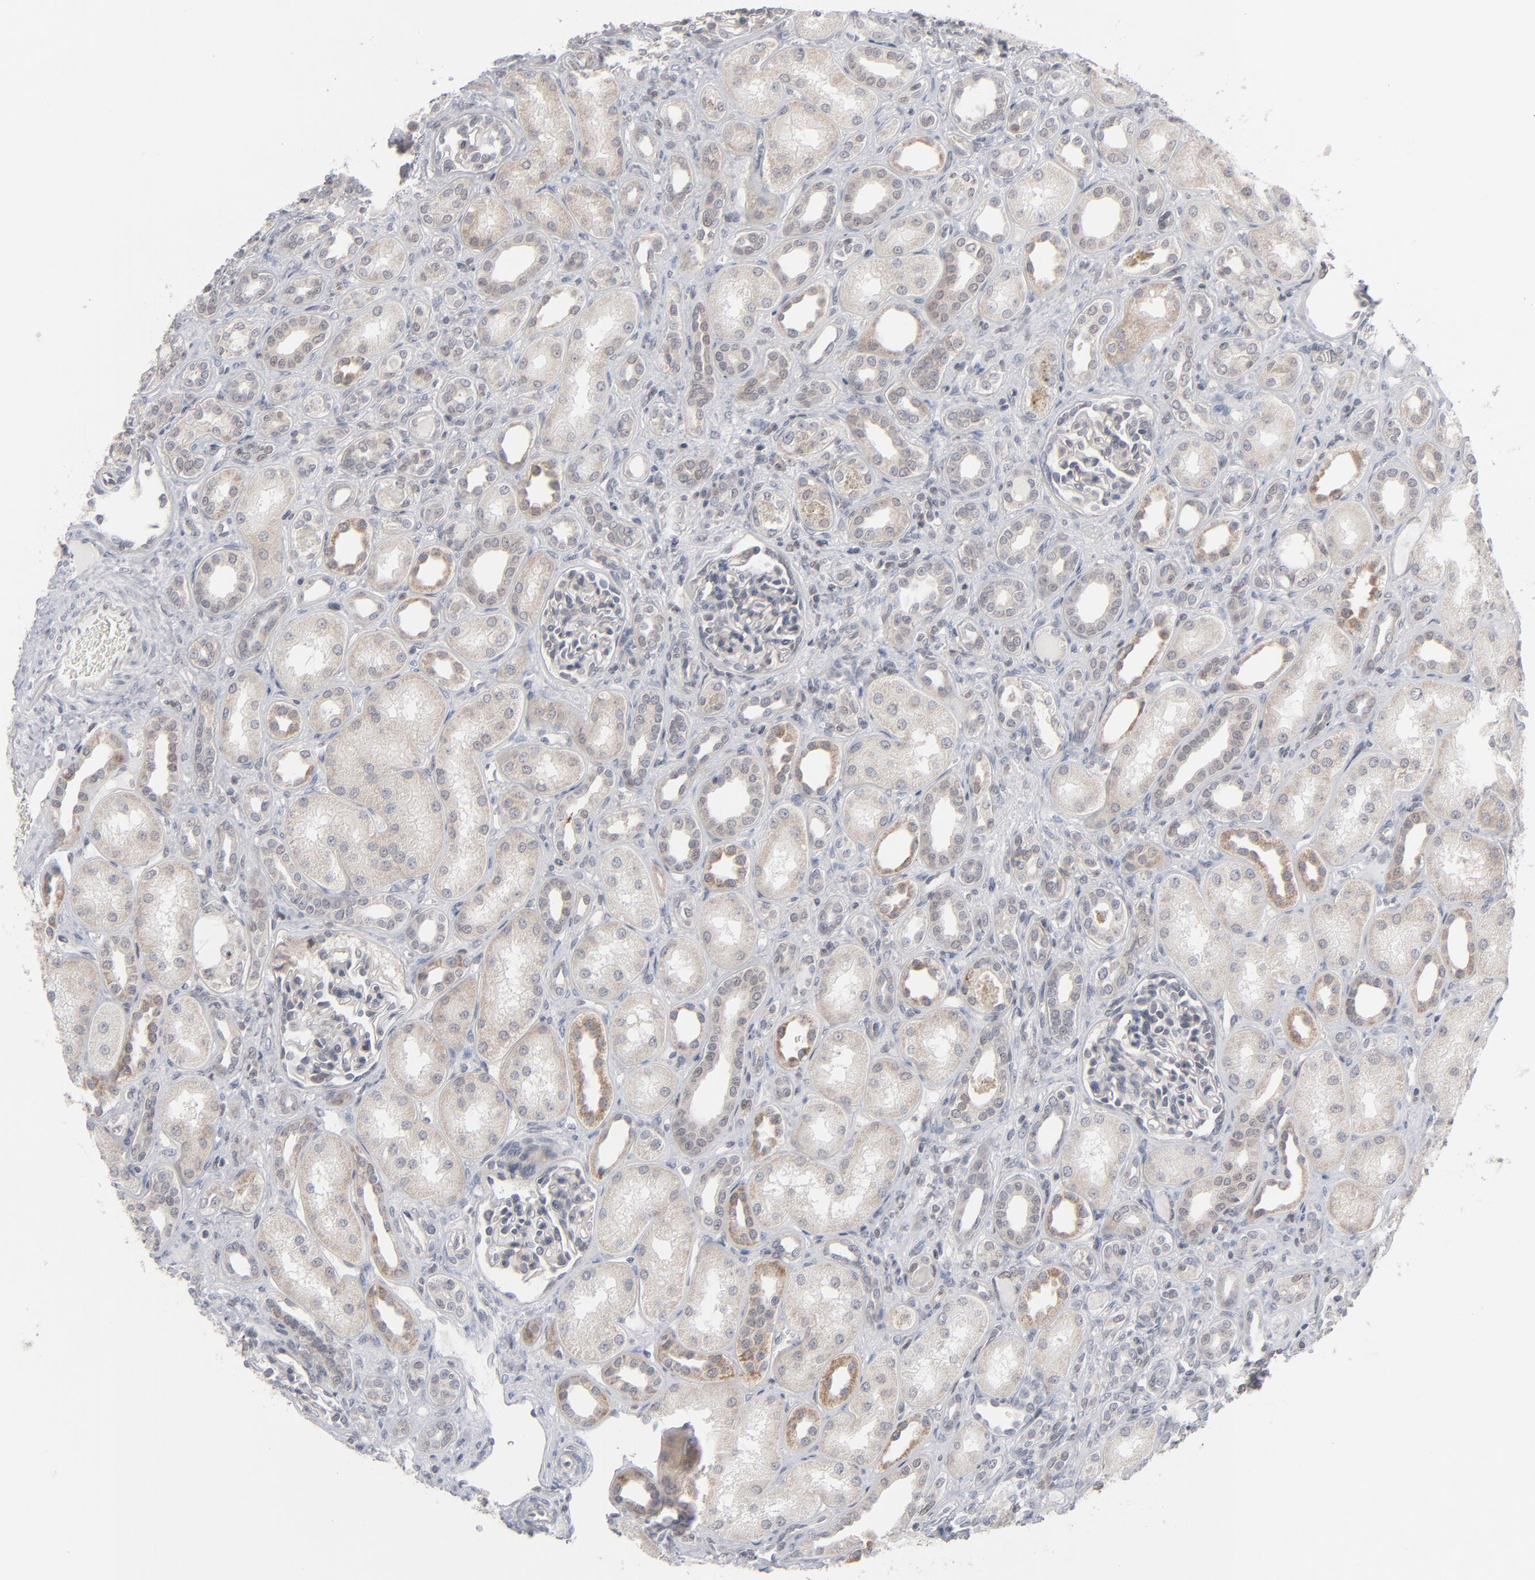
{"staining": {"intensity": "negative", "quantity": "none", "location": "none"}, "tissue": "kidney", "cell_type": "Cells in glomeruli", "image_type": "normal", "snomed": [{"axis": "morphology", "description": "Normal tissue, NOS"}, {"axis": "topography", "description": "Kidney"}], "caption": "Cells in glomeruli show no significant expression in unremarkable kidney.", "gene": "POF1B", "patient": {"sex": "male", "age": 7}}